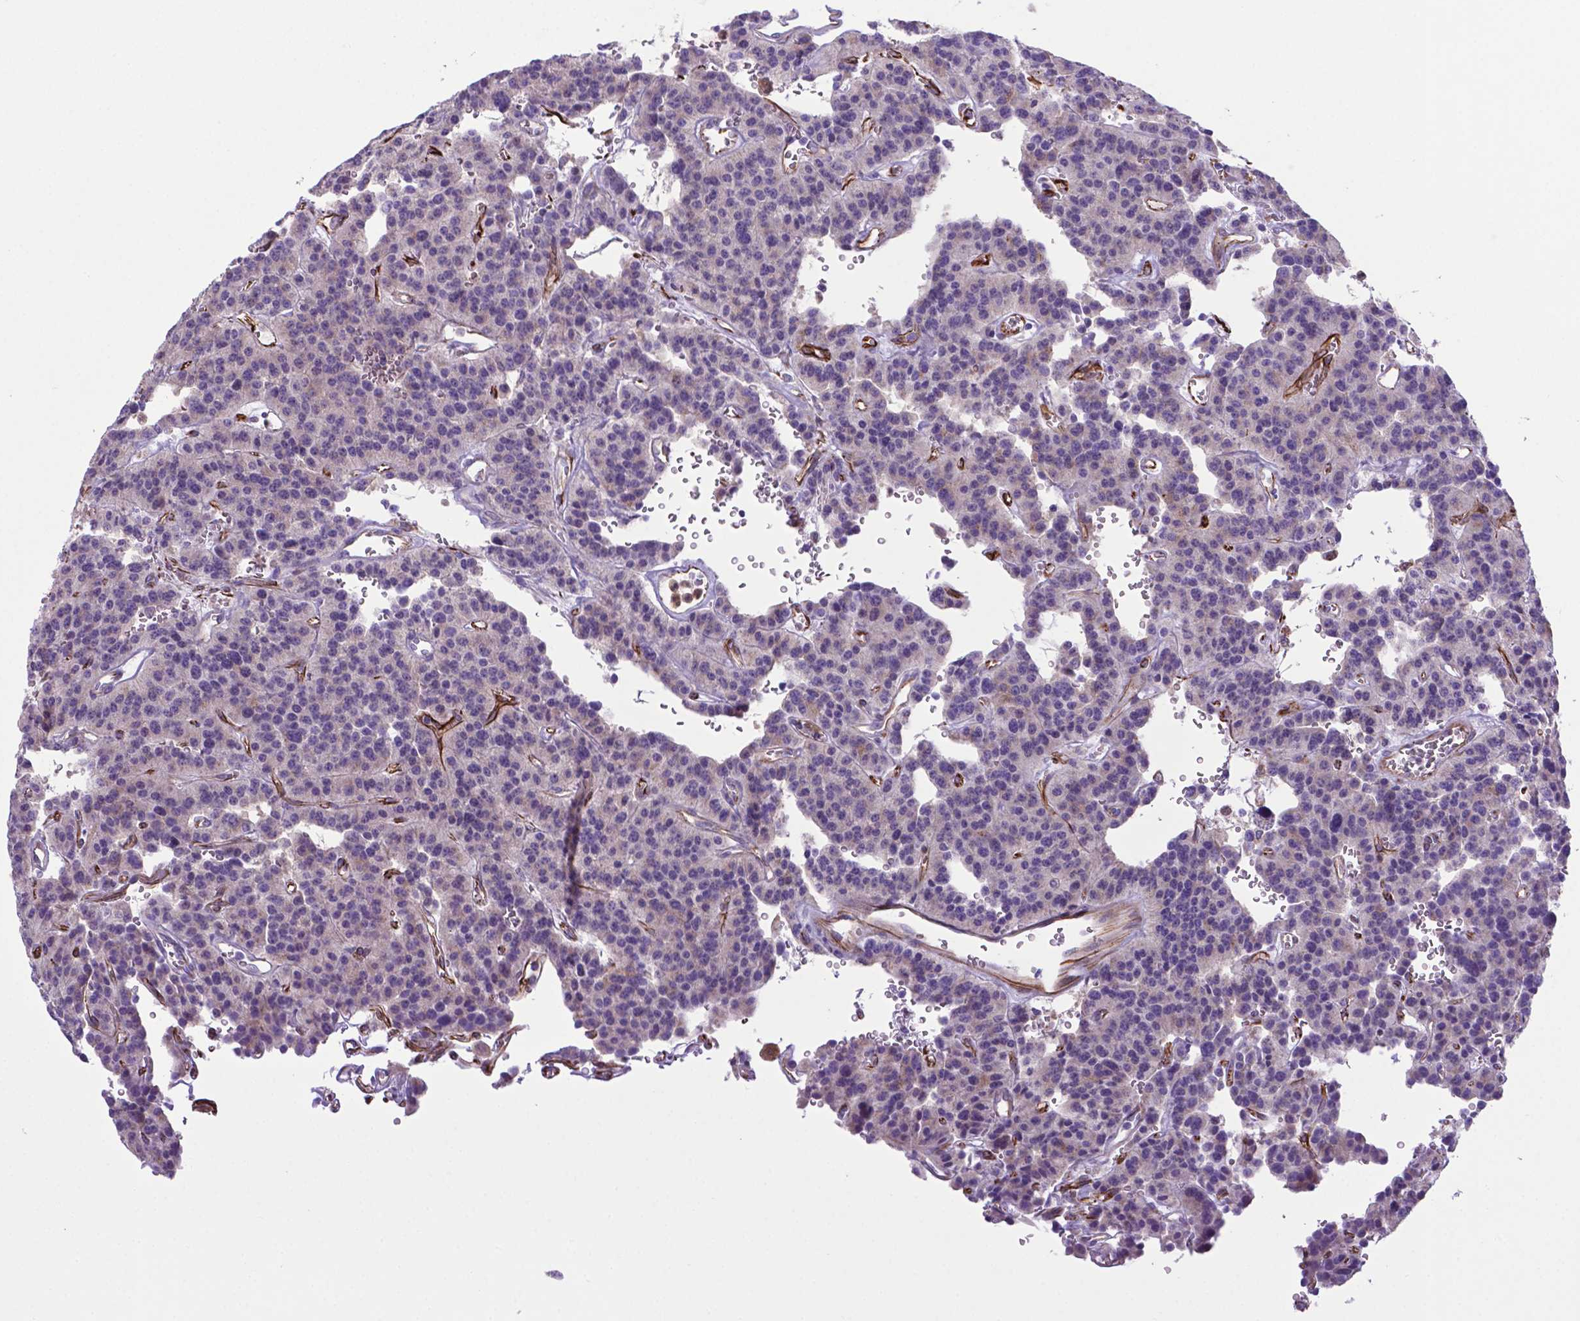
{"staining": {"intensity": "negative", "quantity": "none", "location": "none"}, "tissue": "carcinoid", "cell_type": "Tumor cells", "image_type": "cancer", "snomed": [{"axis": "morphology", "description": "Carcinoid, malignant, NOS"}, {"axis": "topography", "description": "Lung"}], "caption": "Human carcinoid (malignant) stained for a protein using immunohistochemistry (IHC) demonstrates no staining in tumor cells.", "gene": "LZTR1", "patient": {"sex": "female", "age": 71}}